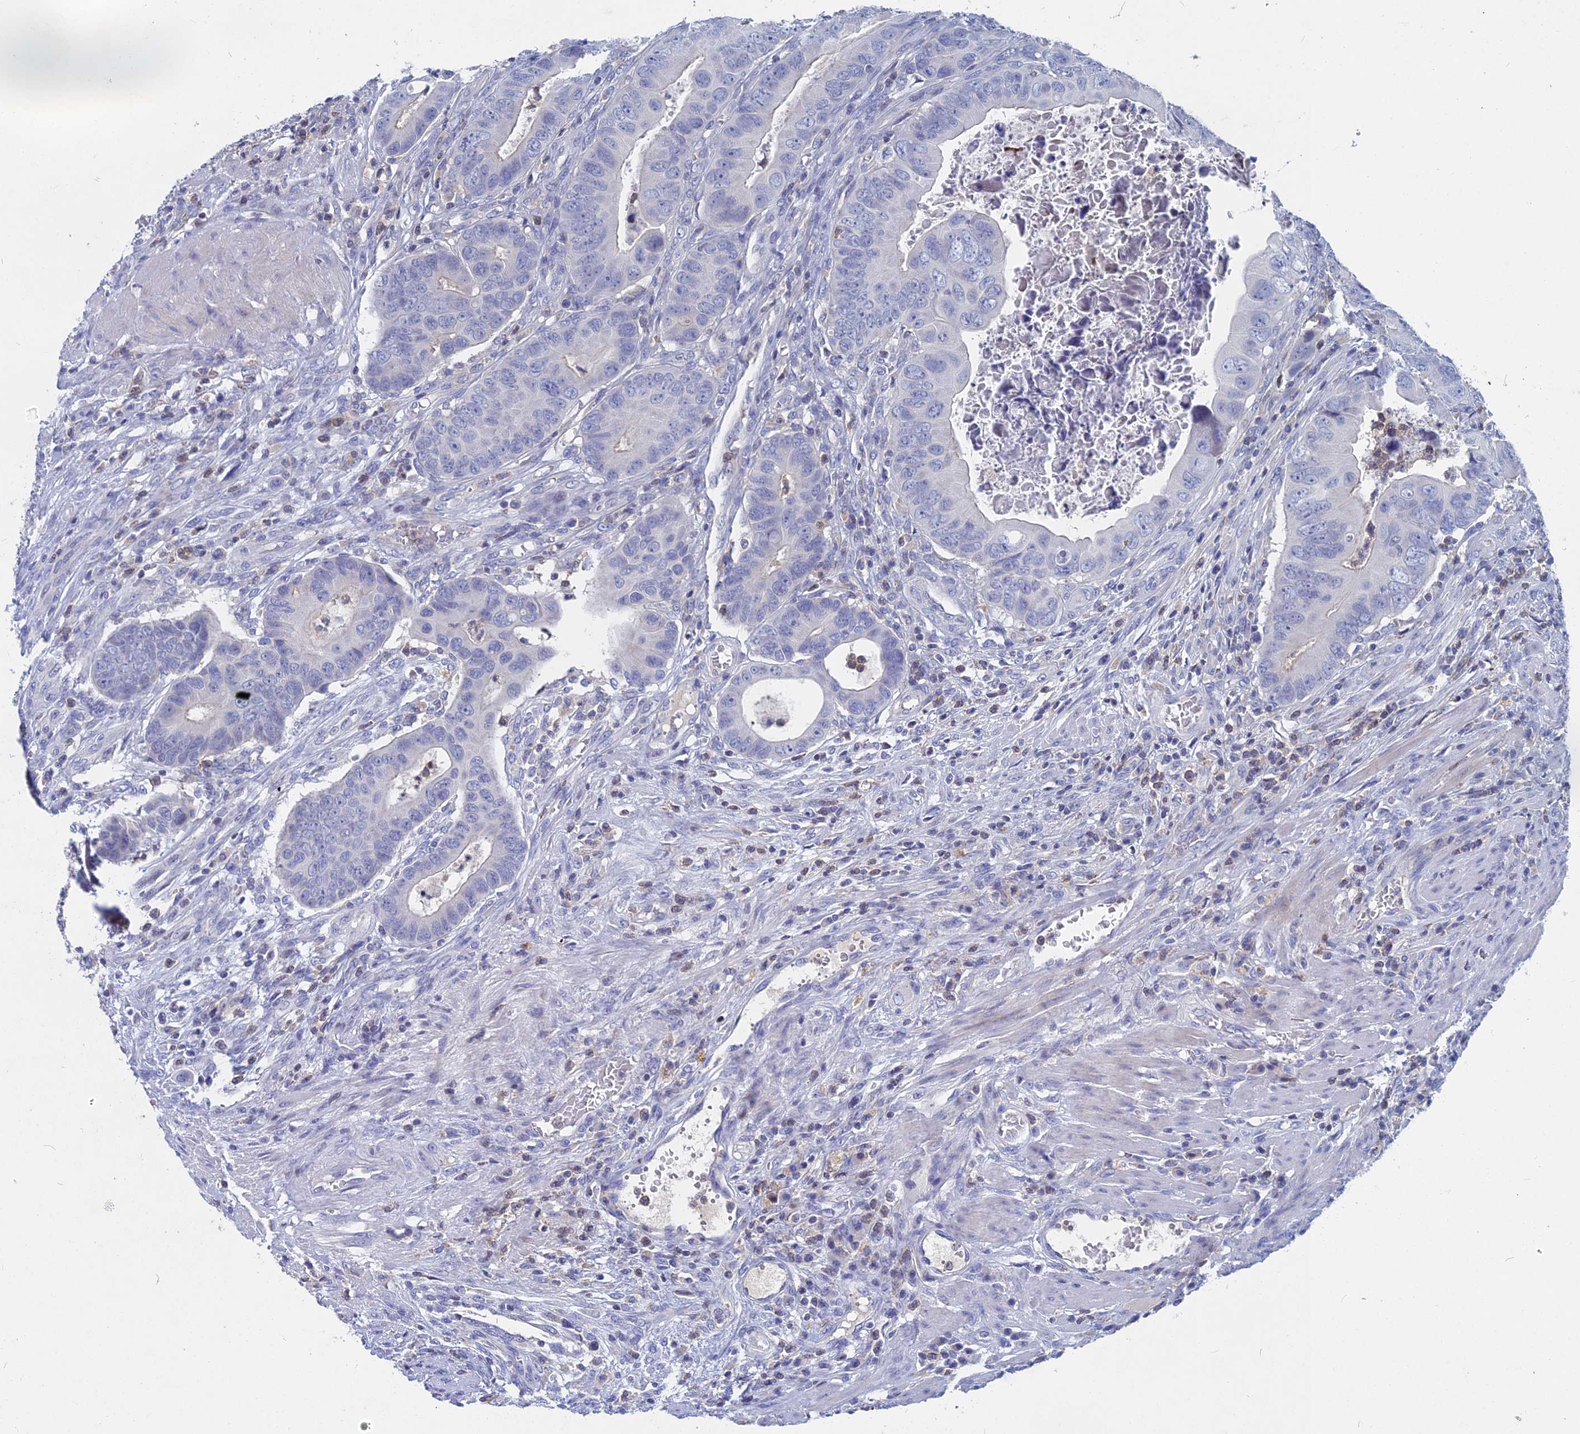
{"staining": {"intensity": "negative", "quantity": "none", "location": "none"}, "tissue": "colorectal cancer", "cell_type": "Tumor cells", "image_type": "cancer", "snomed": [{"axis": "morphology", "description": "Adenocarcinoma, NOS"}, {"axis": "topography", "description": "Rectum"}], "caption": "This photomicrograph is of colorectal adenocarcinoma stained with immunohistochemistry to label a protein in brown with the nuclei are counter-stained blue. There is no staining in tumor cells. Nuclei are stained in blue.", "gene": "ACP7", "patient": {"sex": "female", "age": 78}}